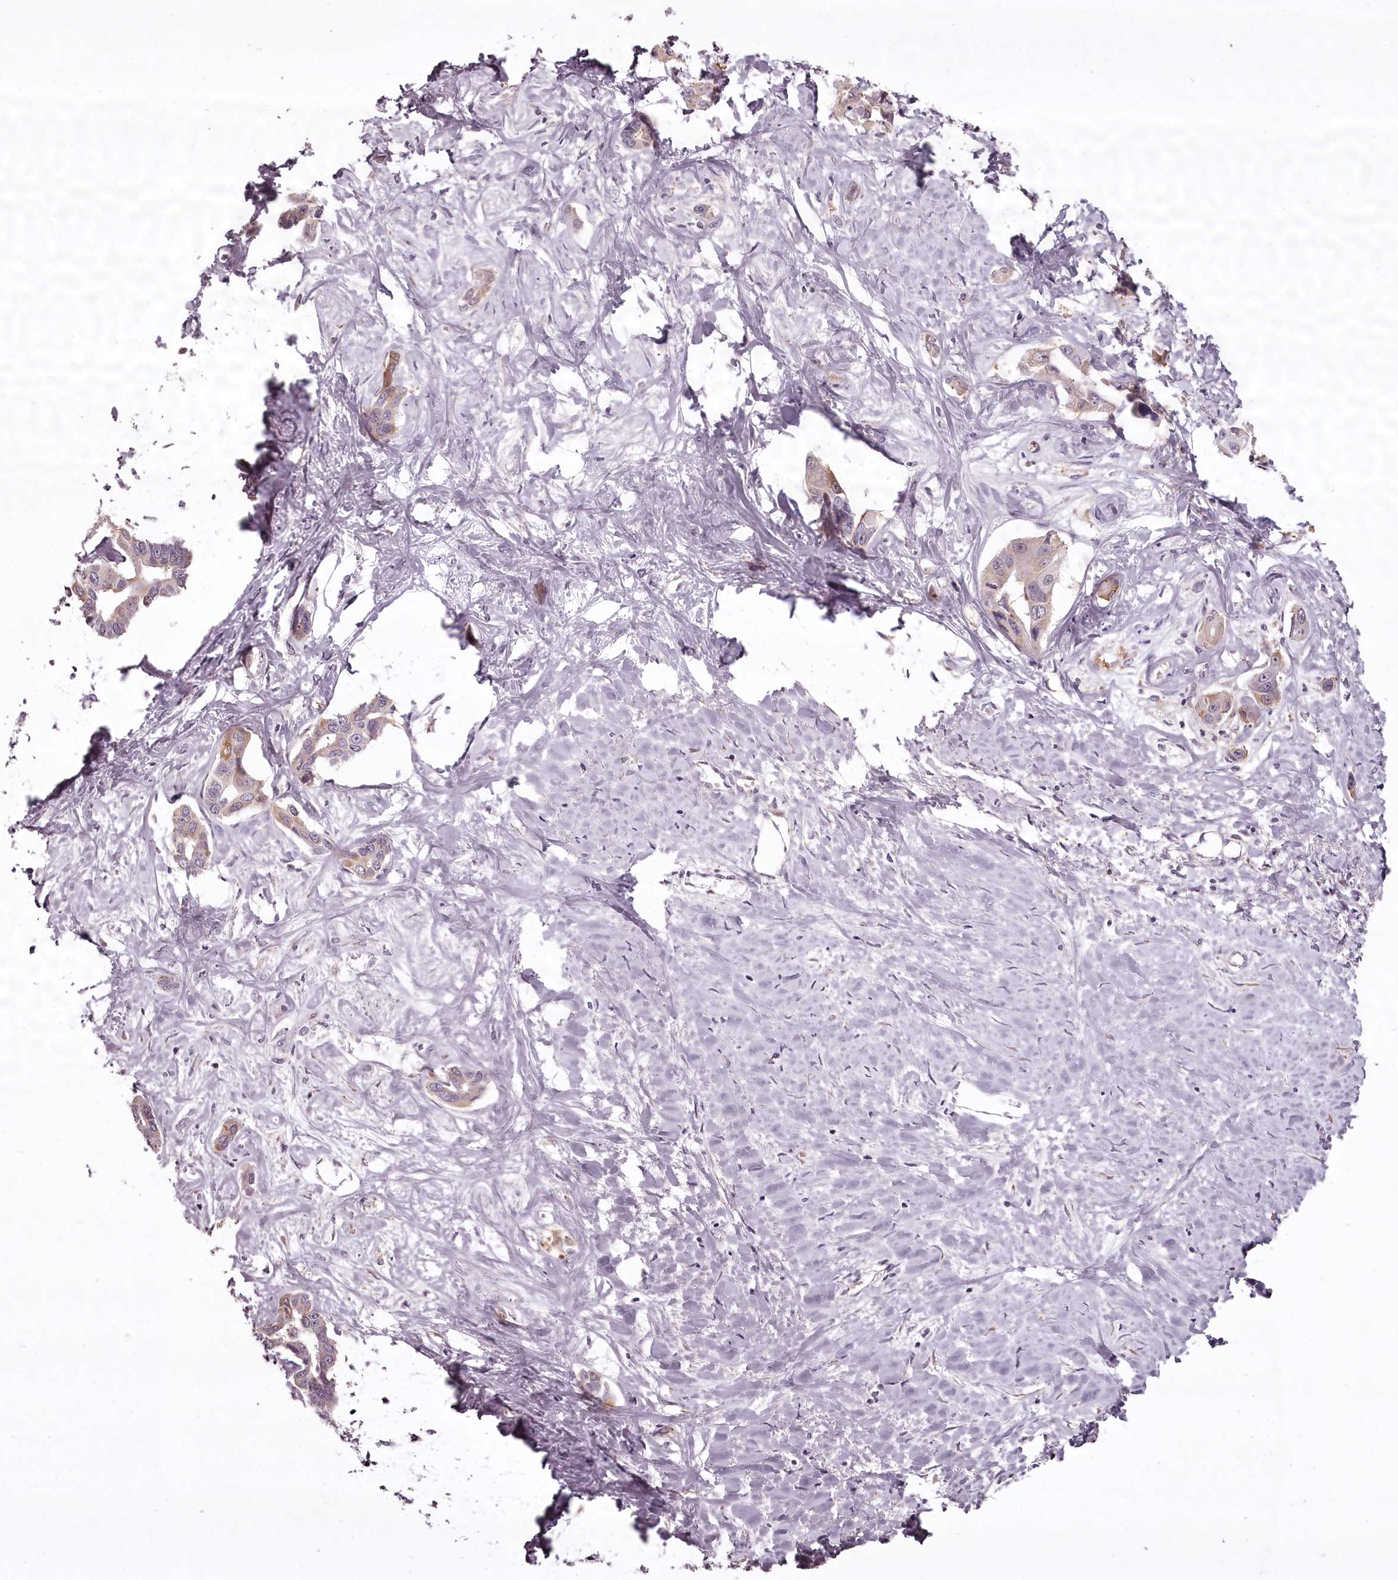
{"staining": {"intensity": "weak", "quantity": "<25%", "location": "cytoplasmic/membranous"}, "tissue": "liver cancer", "cell_type": "Tumor cells", "image_type": "cancer", "snomed": [{"axis": "morphology", "description": "Cholangiocarcinoma"}, {"axis": "topography", "description": "Liver"}], "caption": "A histopathology image of human liver cholangiocarcinoma is negative for staining in tumor cells.", "gene": "CCDC92", "patient": {"sex": "male", "age": 59}}